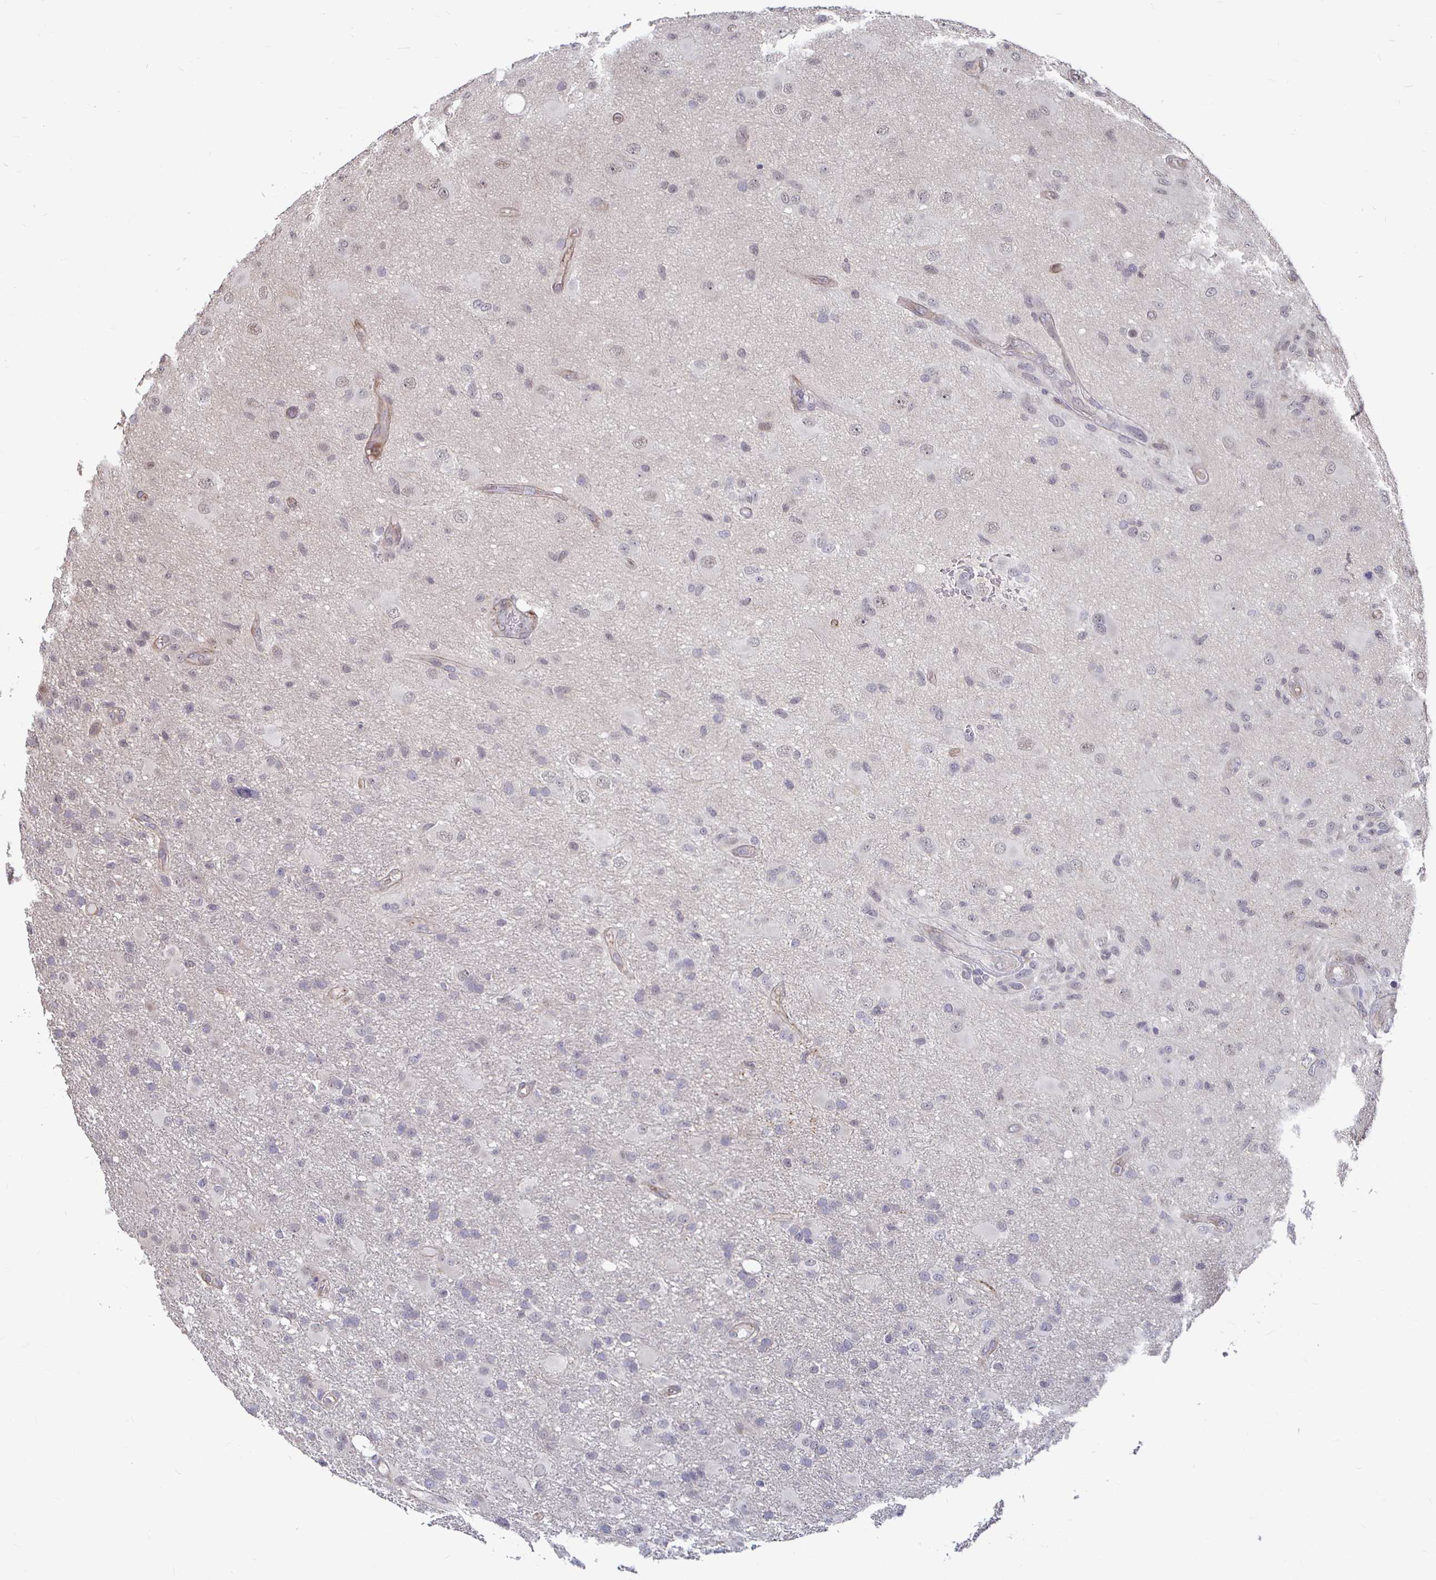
{"staining": {"intensity": "weak", "quantity": "<25%", "location": "cytoplasmic/membranous"}, "tissue": "glioma", "cell_type": "Tumor cells", "image_type": "cancer", "snomed": [{"axis": "morphology", "description": "Glioma, malignant, High grade"}, {"axis": "topography", "description": "Brain"}], "caption": "Immunohistochemistry (IHC) of malignant glioma (high-grade) exhibits no positivity in tumor cells.", "gene": "CAPN11", "patient": {"sex": "male", "age": 53}}